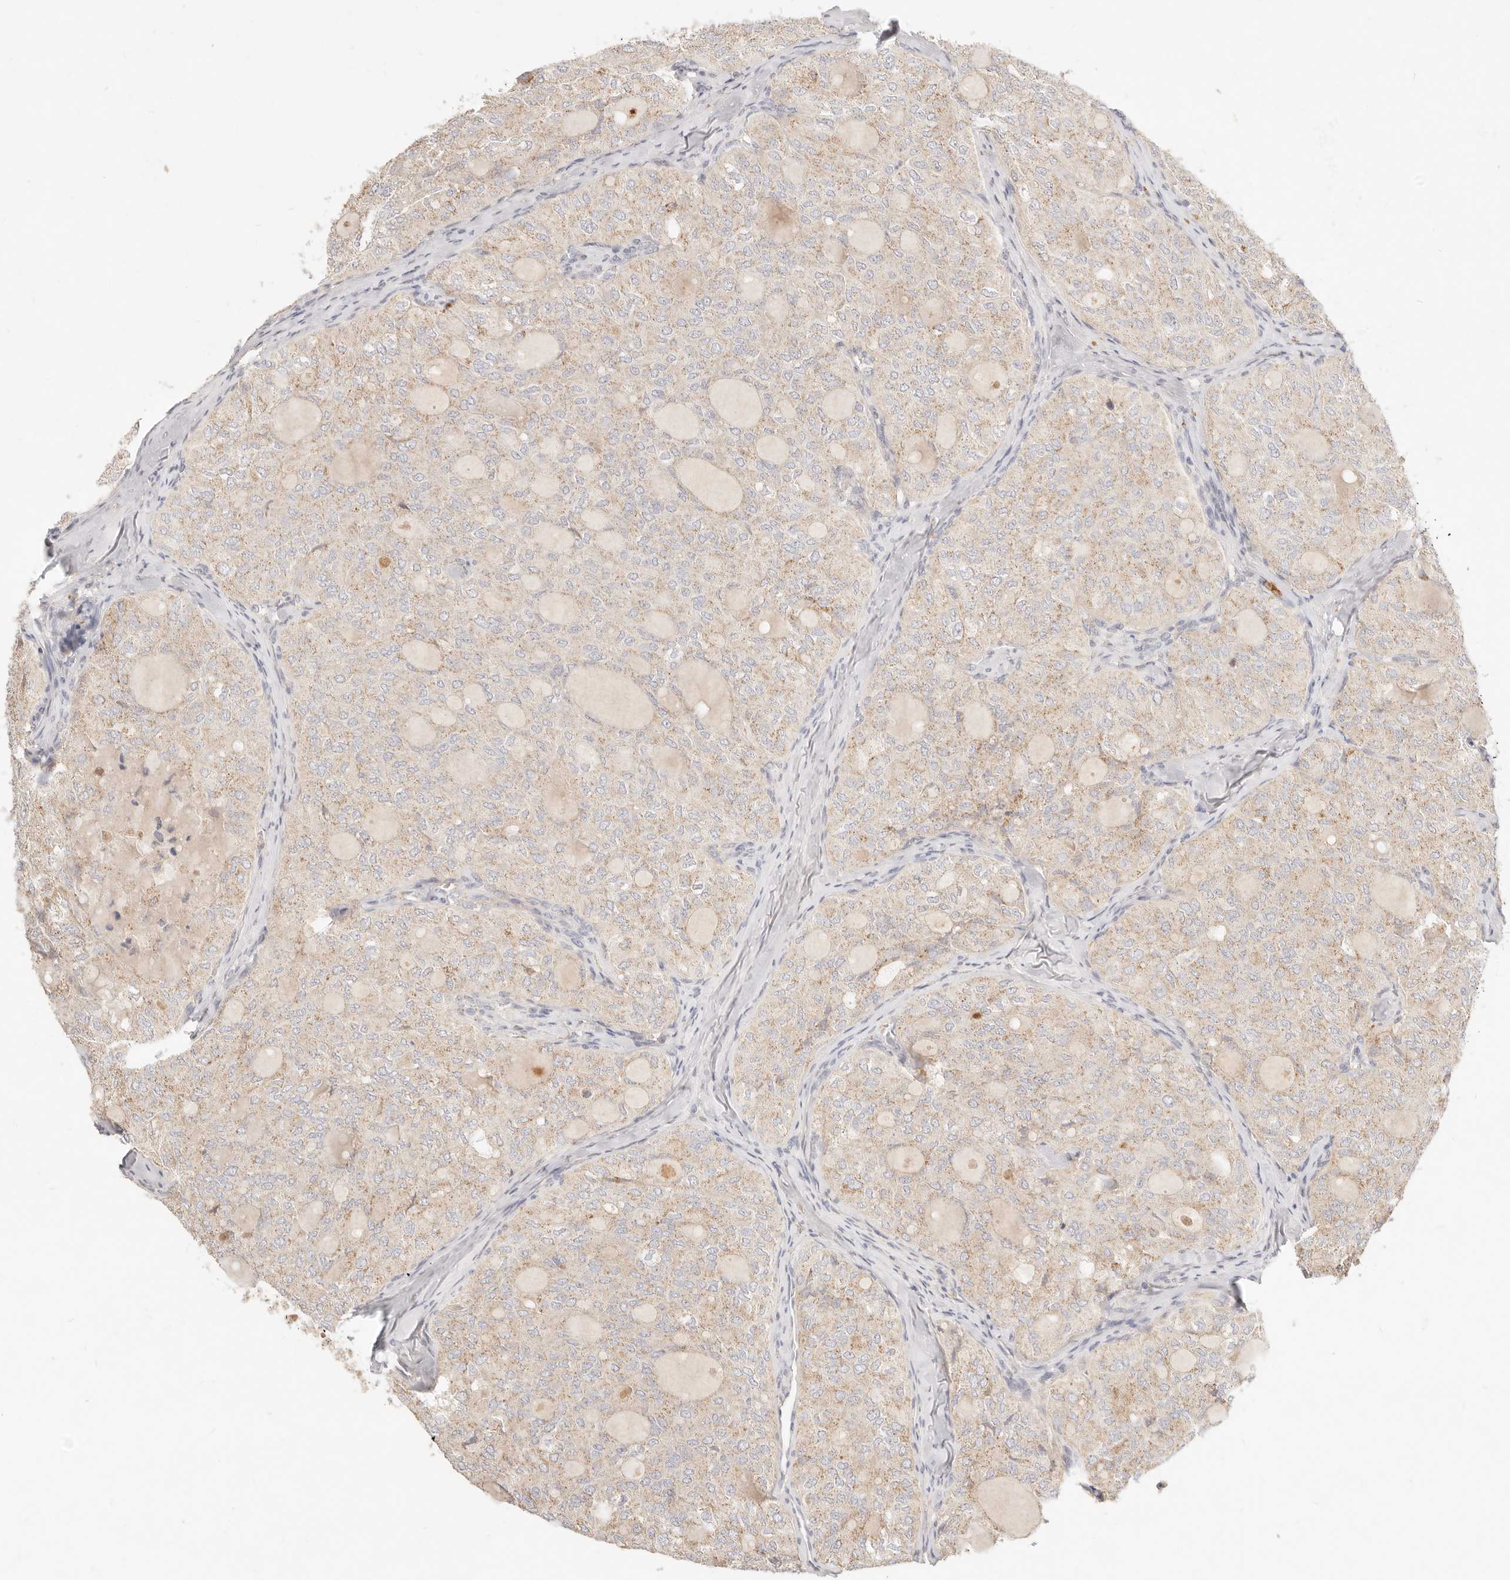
{"staining": {"intensity": "weak", "quantity": "<25%", "location": "cytoplasmic/membranous"}, "tissue": "thyroid cancer", "cell_type": "Tumor cells", "image_type": "cancer", "snomed": [{"axis": "morphology", "description": "Follicular adenoma carcinoma, NOS"}, {"axis": "topography", "description": "Thyroid gland"}], "caption": "Thyroid cancer was stained to show a protein in brown. There is no significant expression in tumor cells. (DAB (3,3'-diaminobenzidine) IHC, high magnification).", "gene": "ACOX1", "patient": {"sex": "male", "age": 75}}